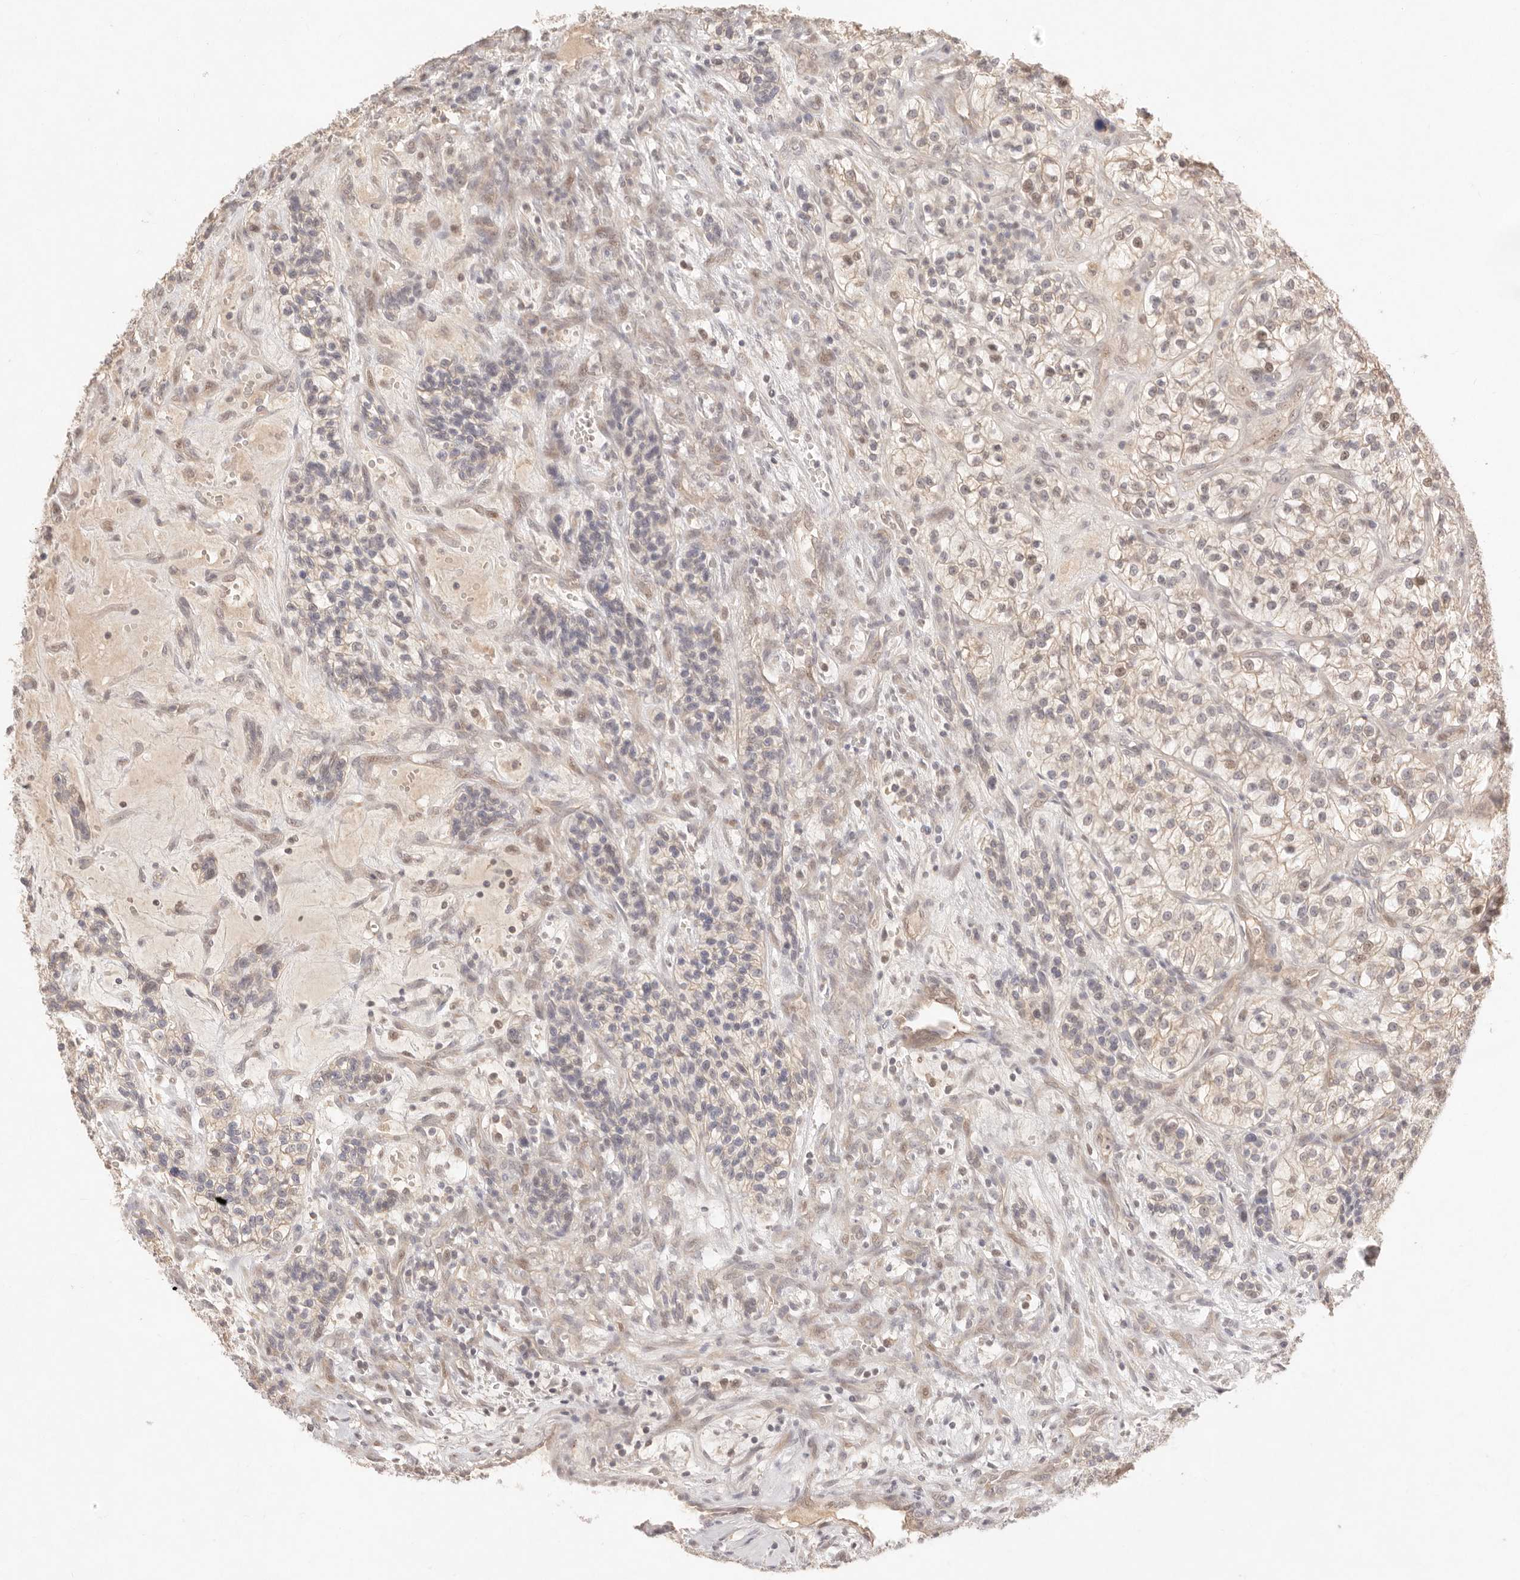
{"staining": {"intensity": "weak", "quantity": "<25%", "location": "nuclear"}, "tissue": "renal cancer", "cell_type": "Tumor cells", "image_type": "cancer", "snomed": [{"axis": "morphology", "description": "Adenocarcinoma, NOS"}, {"axis": "topography", "description": "Kidney"}], "caption": "Renal adenocarcinoma was stained to show a protein in brown. There is no significant staining in tumor cells.", "gene": "MEP1A", "patient": {"sex": "female", "age": 57}}